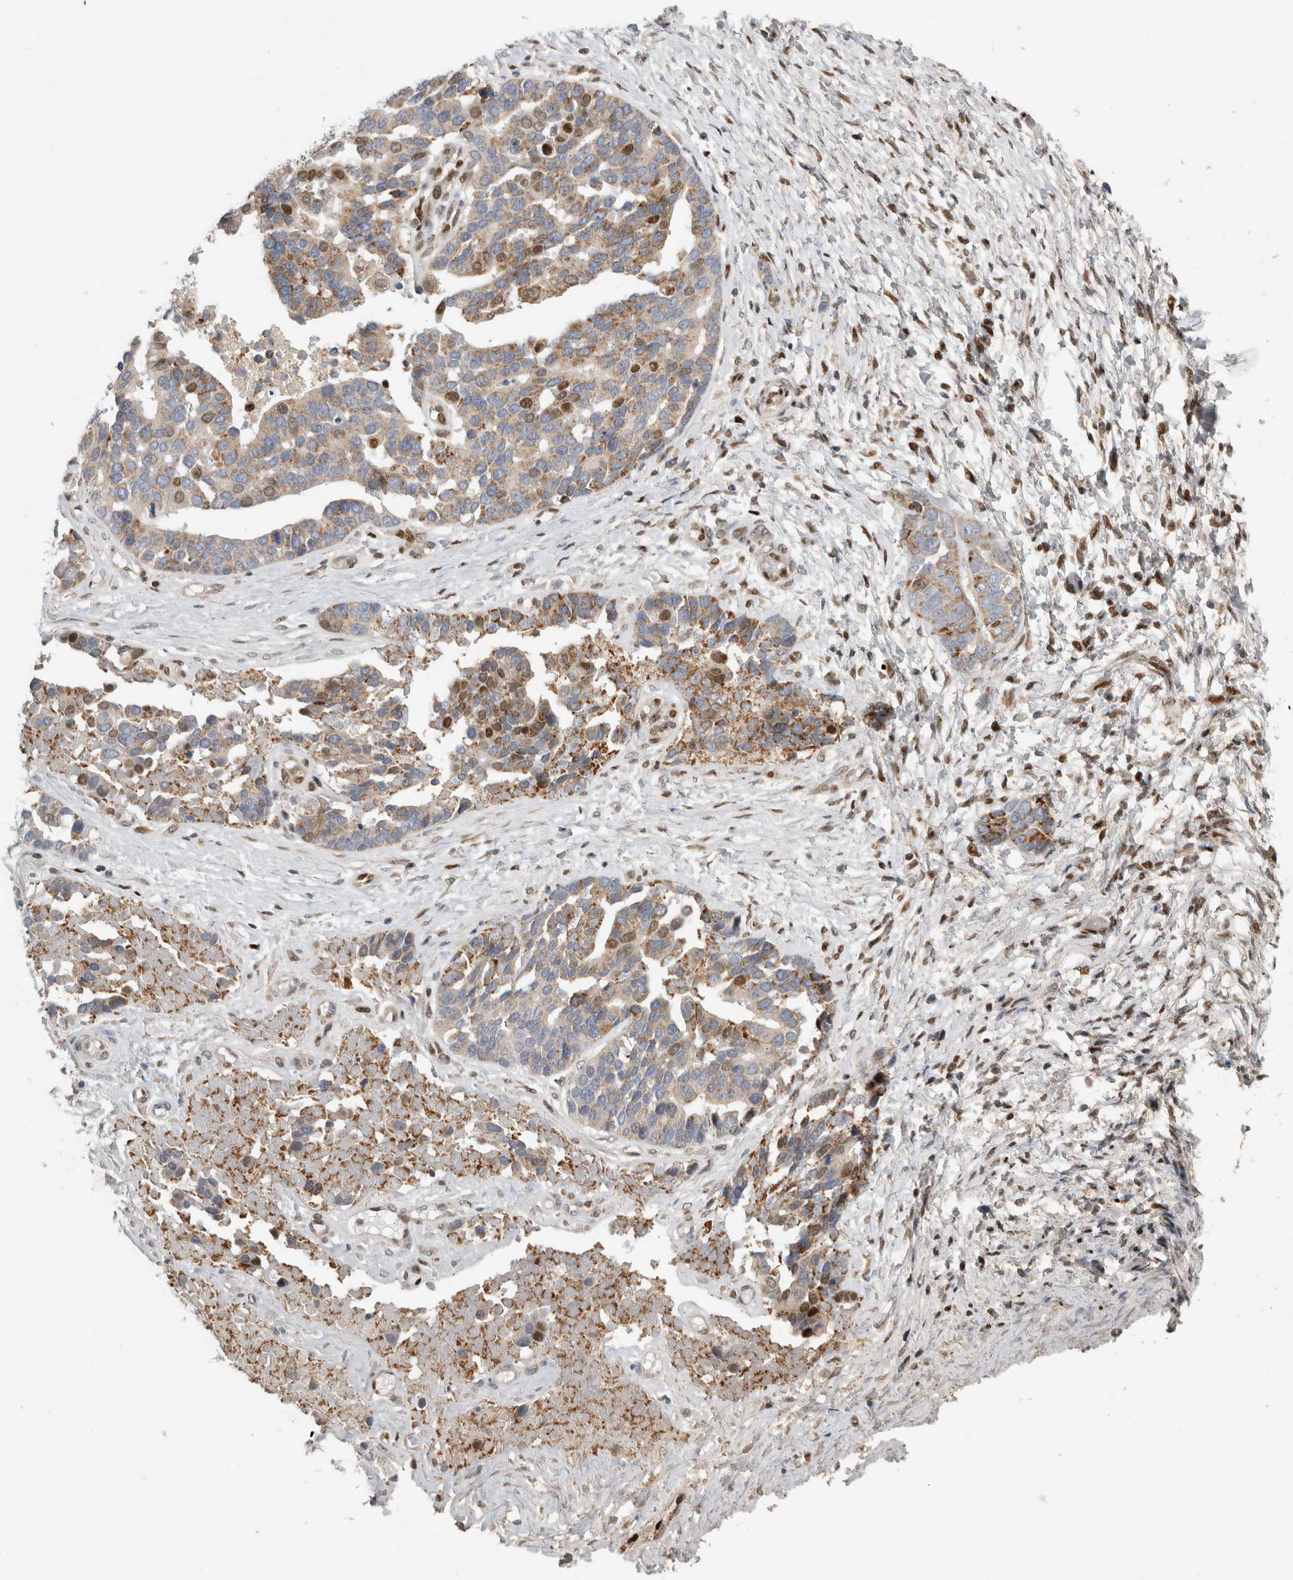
{"staining": {"intensity": "weak", "quantity": "<25%", "location": "nuclear"}, "tissue": "ovarian cancer", "cell_type": "Tumor cells", "image_type": "cancer", "snomed": [{"axis": "morphology", "description": "Cystadenocarcinoma, serous, NOS"}, {"axis": "topography", "description": "Ovary"}], "caption": "Human ovarian cancer stained for a protein using immunohistochemistry reveals no expression in tumor cells.", "gene": "C8orf58", "patient": {"sex": "female", "age": 44}}